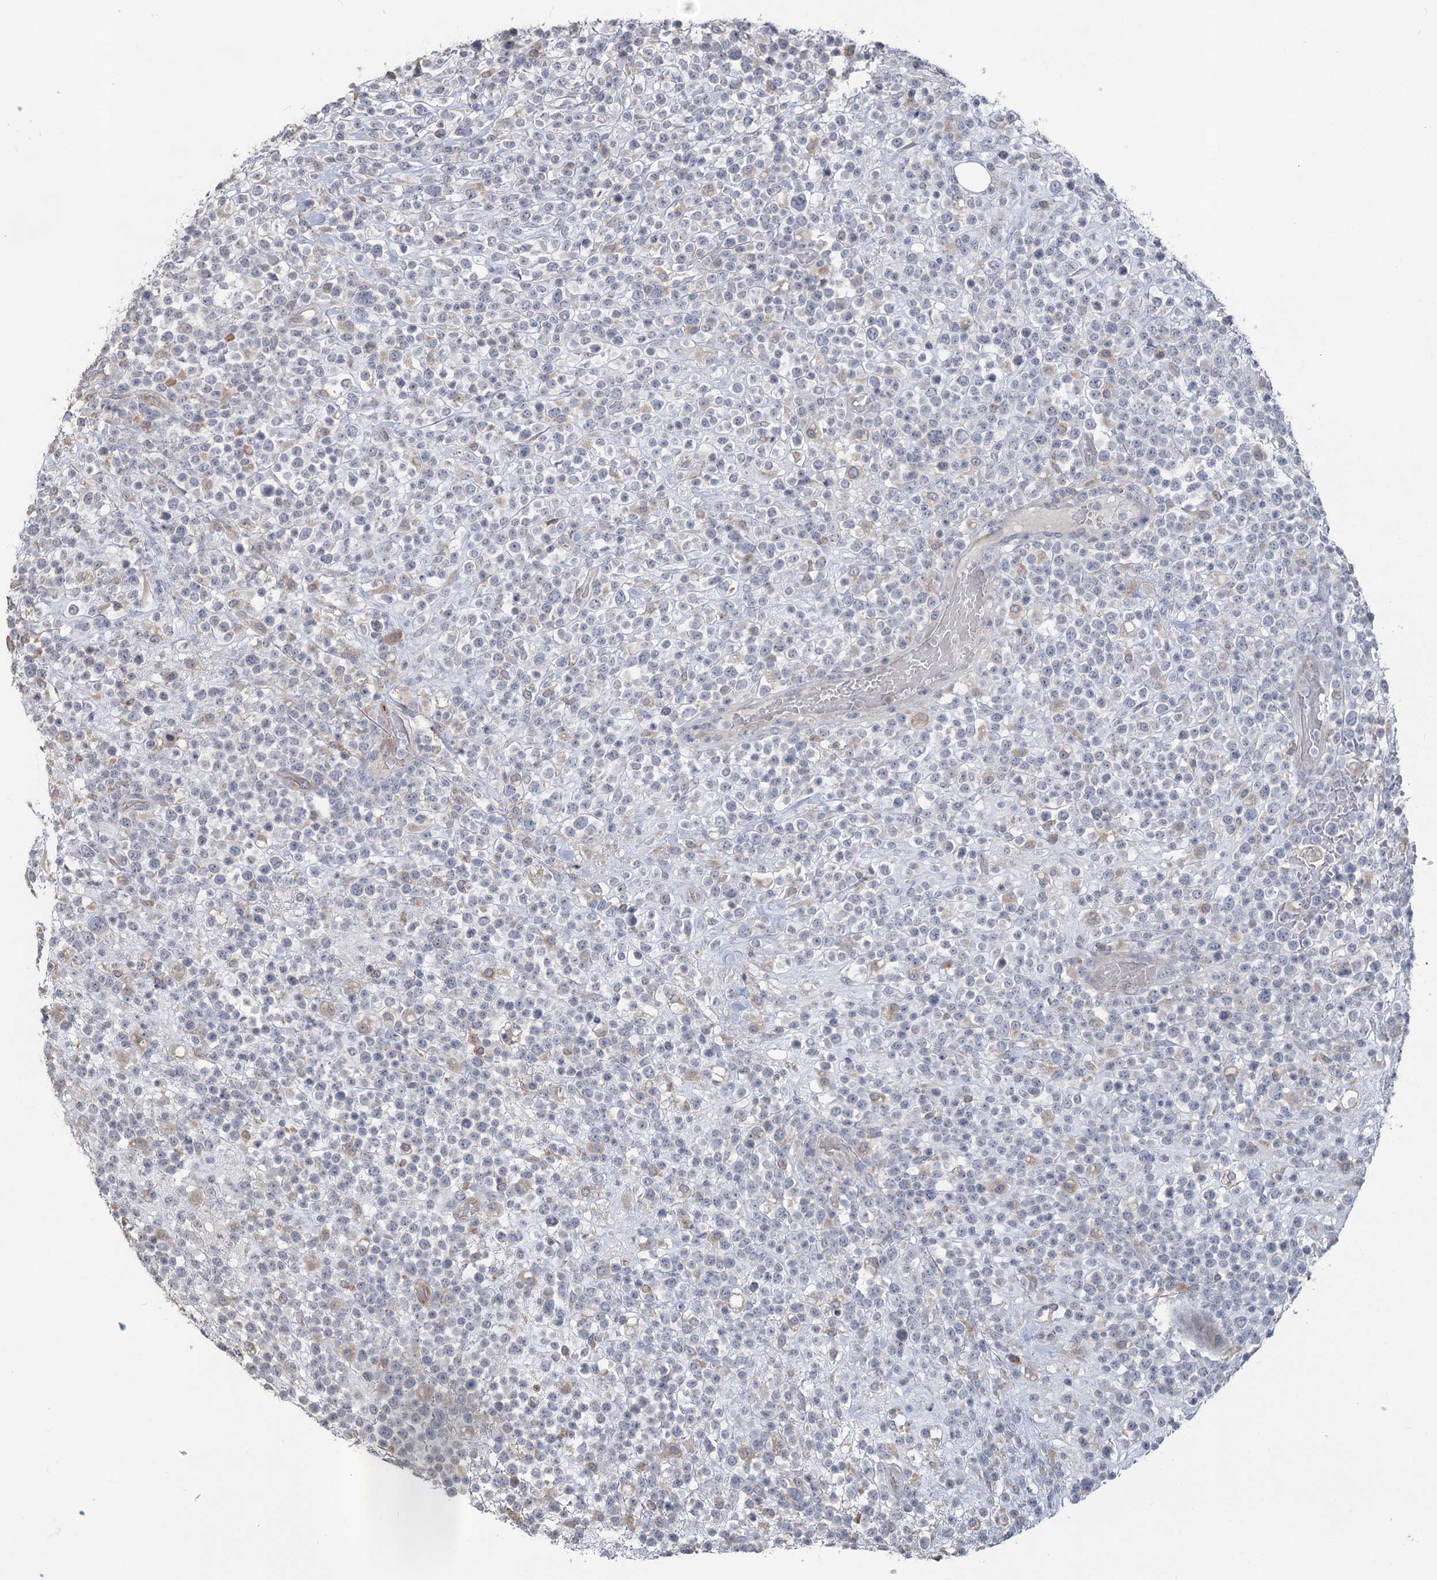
{"staining": {"intensity": "negative", "quantity": "none", "location": "none"}, "tissue": "lymphoma", "cell_type": "Tumor cells", "image_type": "cancer", "snomed": [{"axis": "morphology", "description": "Malignant lymphoma, non-Hodgkin's type, High grade"}, {"axis": "topography", "description": "Colon"}], "caption": "Immunohistochemistry (IHC) of human high-grade malignant lymphoma, non-Hodgkin's type exhibits no positivity in tumor cells.", "gene": "SLC9A3", "patient": {"sex": "female", "age": 53}}